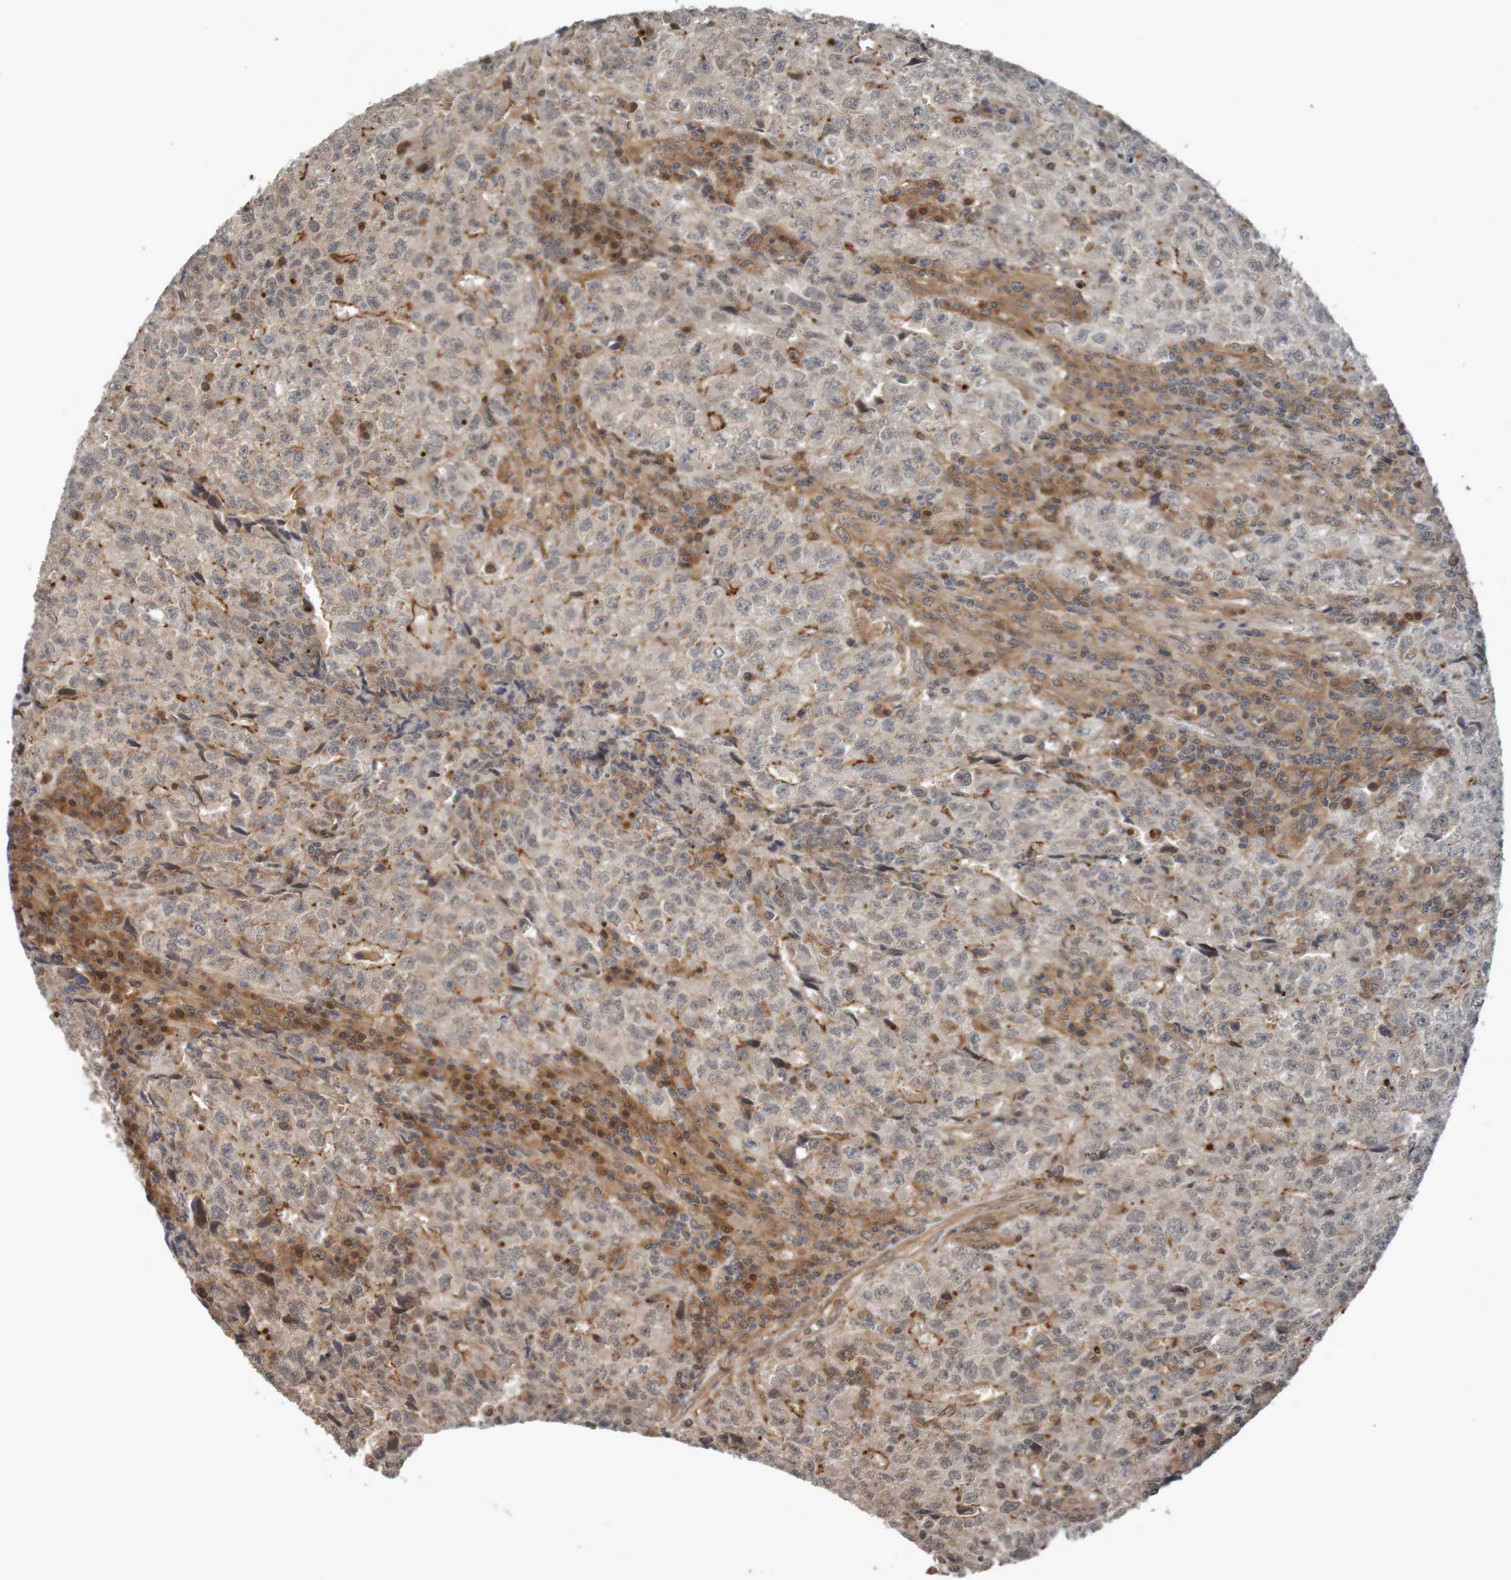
{"staining": {"intensity": "moderate", "quantity": "<25%", "location": "cytoplasmic/membranous"}, "tissue": "testis cancer", "cell_type": "Tumor cells", "image_type": "cancer", "snomed": [{"axis": "morphology", "description": "Necrosis, NOS"}, {"axis": "morphology", "description": "Carcinoma, Embryonal, NOS"}, {"axis": "topography", "description": "Testis"}], "caption": "Human embryonal carcinoma (testis) stained with a protein marker shows moderate staining in tumor cells.", "gene": "ARHGEF11", "patient": {"sex": "male", "age": 19}}